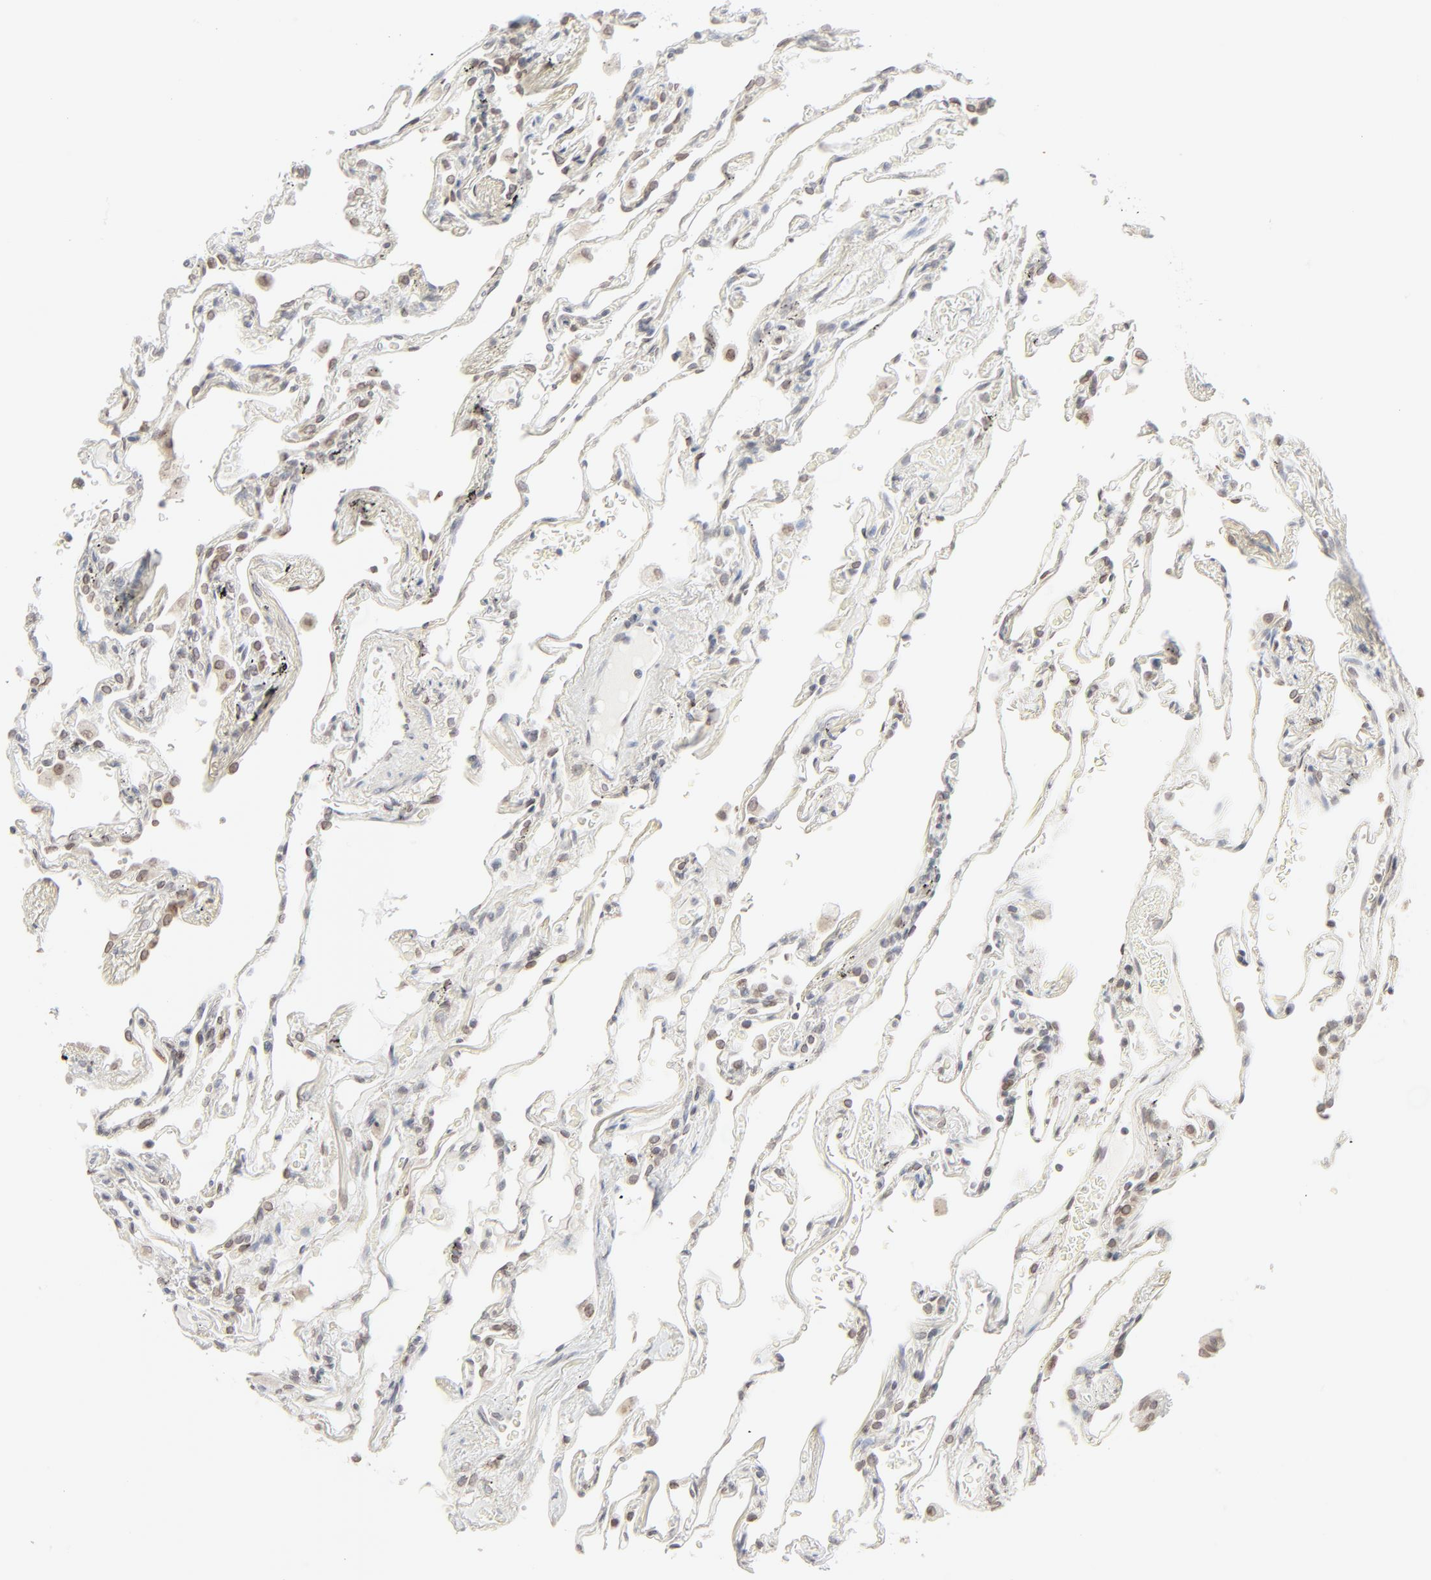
{"staining": {"intensity": "weak", "quantity": "<25%", "location": "cytoplasmic/membranous,nuclear"}, "tissue": "lung", "cell_type": "Alveolar cells", "image_type": "normal", "snomed": [{"axis": "morphology", "description": "Normal tissue, NOS"}, {"axis": "morphology", "description": "Inflammation, NOS"}, {"axis": "topography", "description": "Lung"}], "caption": "The photomicrograph shows no staining of alveolar cells in benign lung. The staining was performed using DAB (3,3'-diaminobenzidine) to visualize the protein expression in brown, while the nuclei were stained in blue with hematoxylin (Magnification: 20x).", "gene": "MAD1L1", "patient": {"sex": "male", "age": 69}}